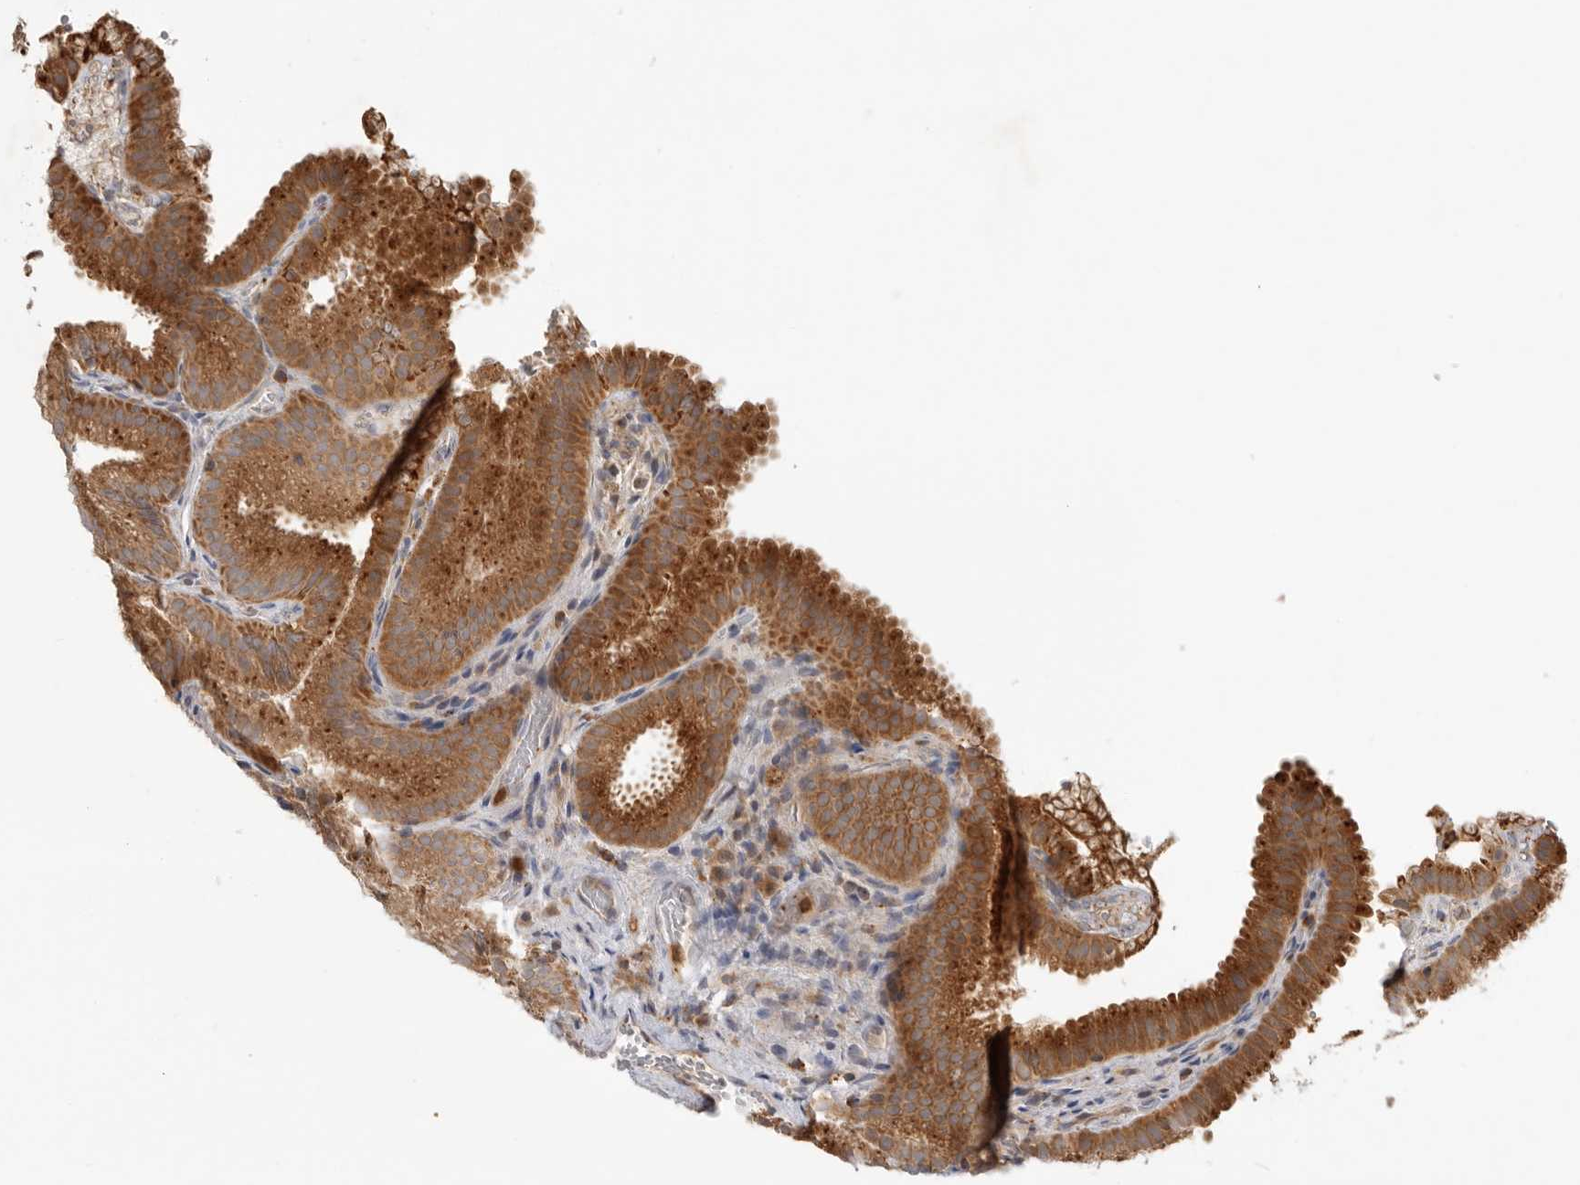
{"staining": {"intensity": "strong", "quantity": ">75%", "location": "cytoplasmic/membranous"}, "tissue": "gallbladder", "cell_type": "Glandular cells", "image_type": "normal", "snomed": [{"axis": "morphology", "description": "Normal tissue, NOS"}, {"axis": "topography", "description": "Gallbladder"}], "caption": "The image demonstrates immunohistochemical staining of benign gallbladder. There is strong cytoplasmic/membranous expression is seen in about >75% of glandular cells.", "gene": "GNE", "patient": {"sex": "female", "age": 30}}